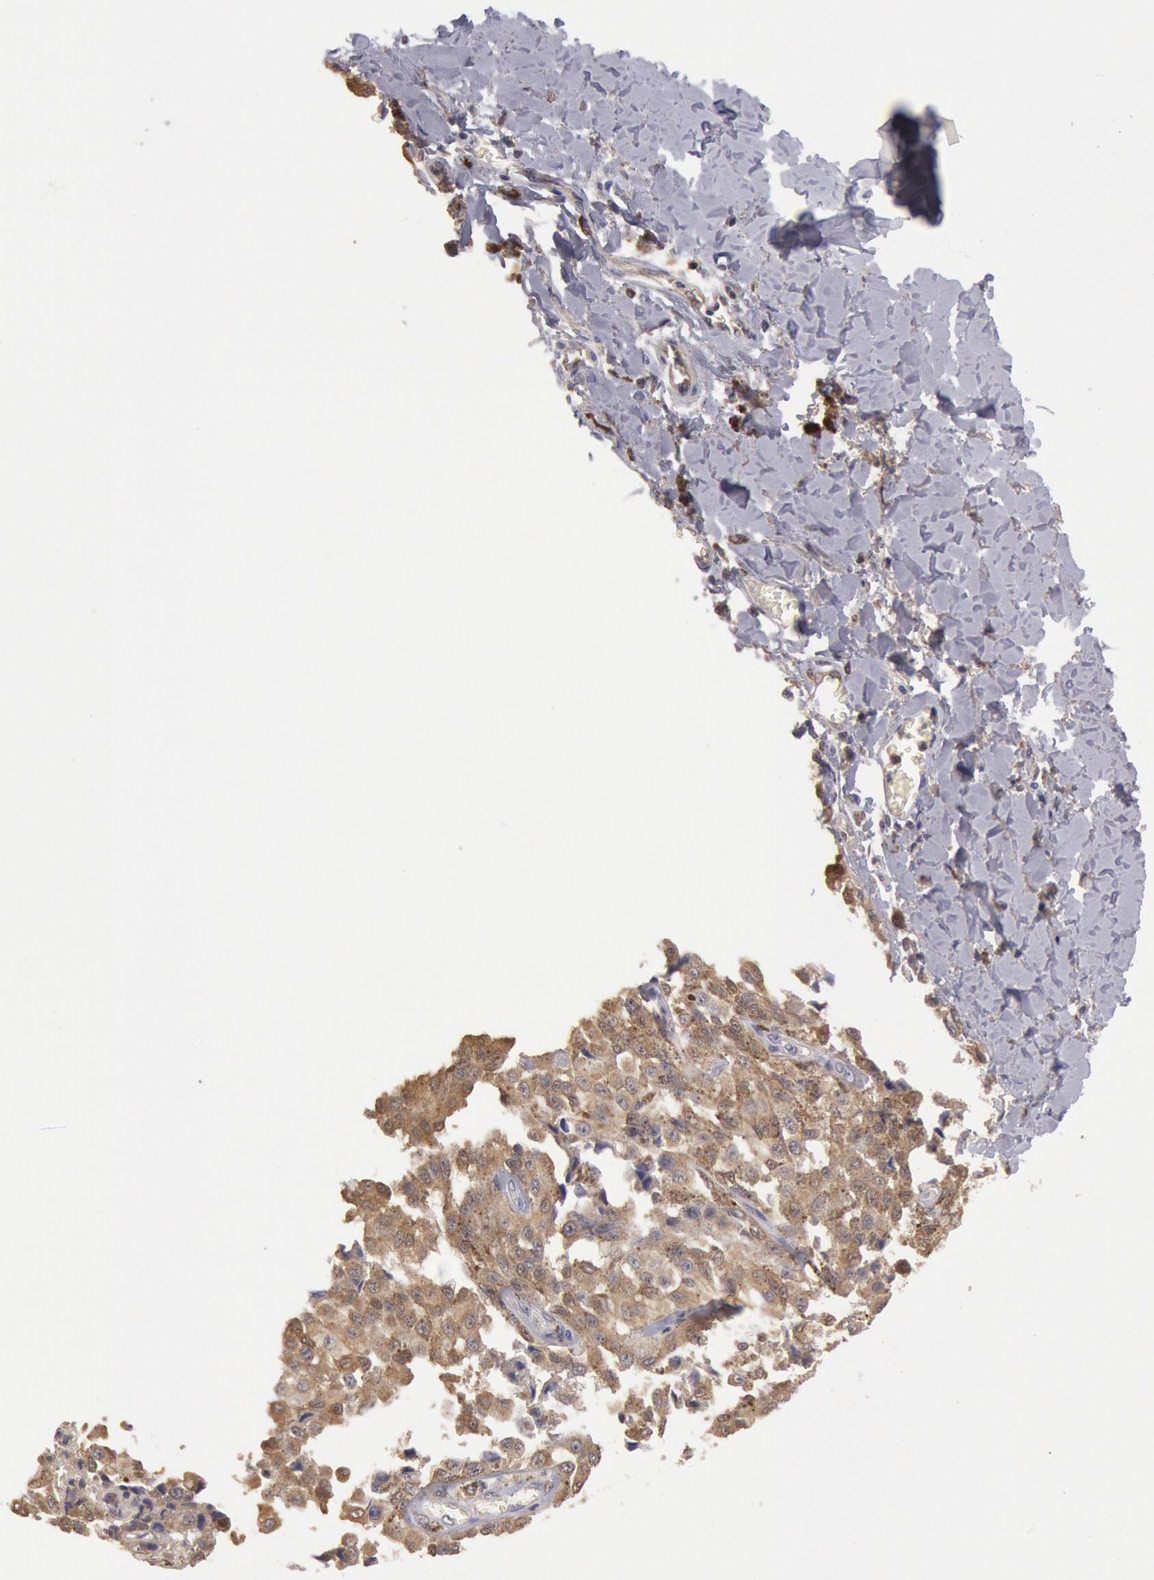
{"staining": {"intensity": "weak", "quantity": ">75%", "location": "cytoplasmic/membranous"}, "tissue": "melanoma", "cell_type": "Tumor cells", "image_type": "cancer", "snomed": [{"axis": "morphology", "description": "Malignant melanoma, NOS"}, {"axis": "topography", "description": "Skin"}], "caption": "An image of human melanoma stained for a protein demonstrates weak cytoplasmic/membranous brown staining in tumor cells.", "gene": "MPST", "patient": {"sex": "female", "age": 82}}